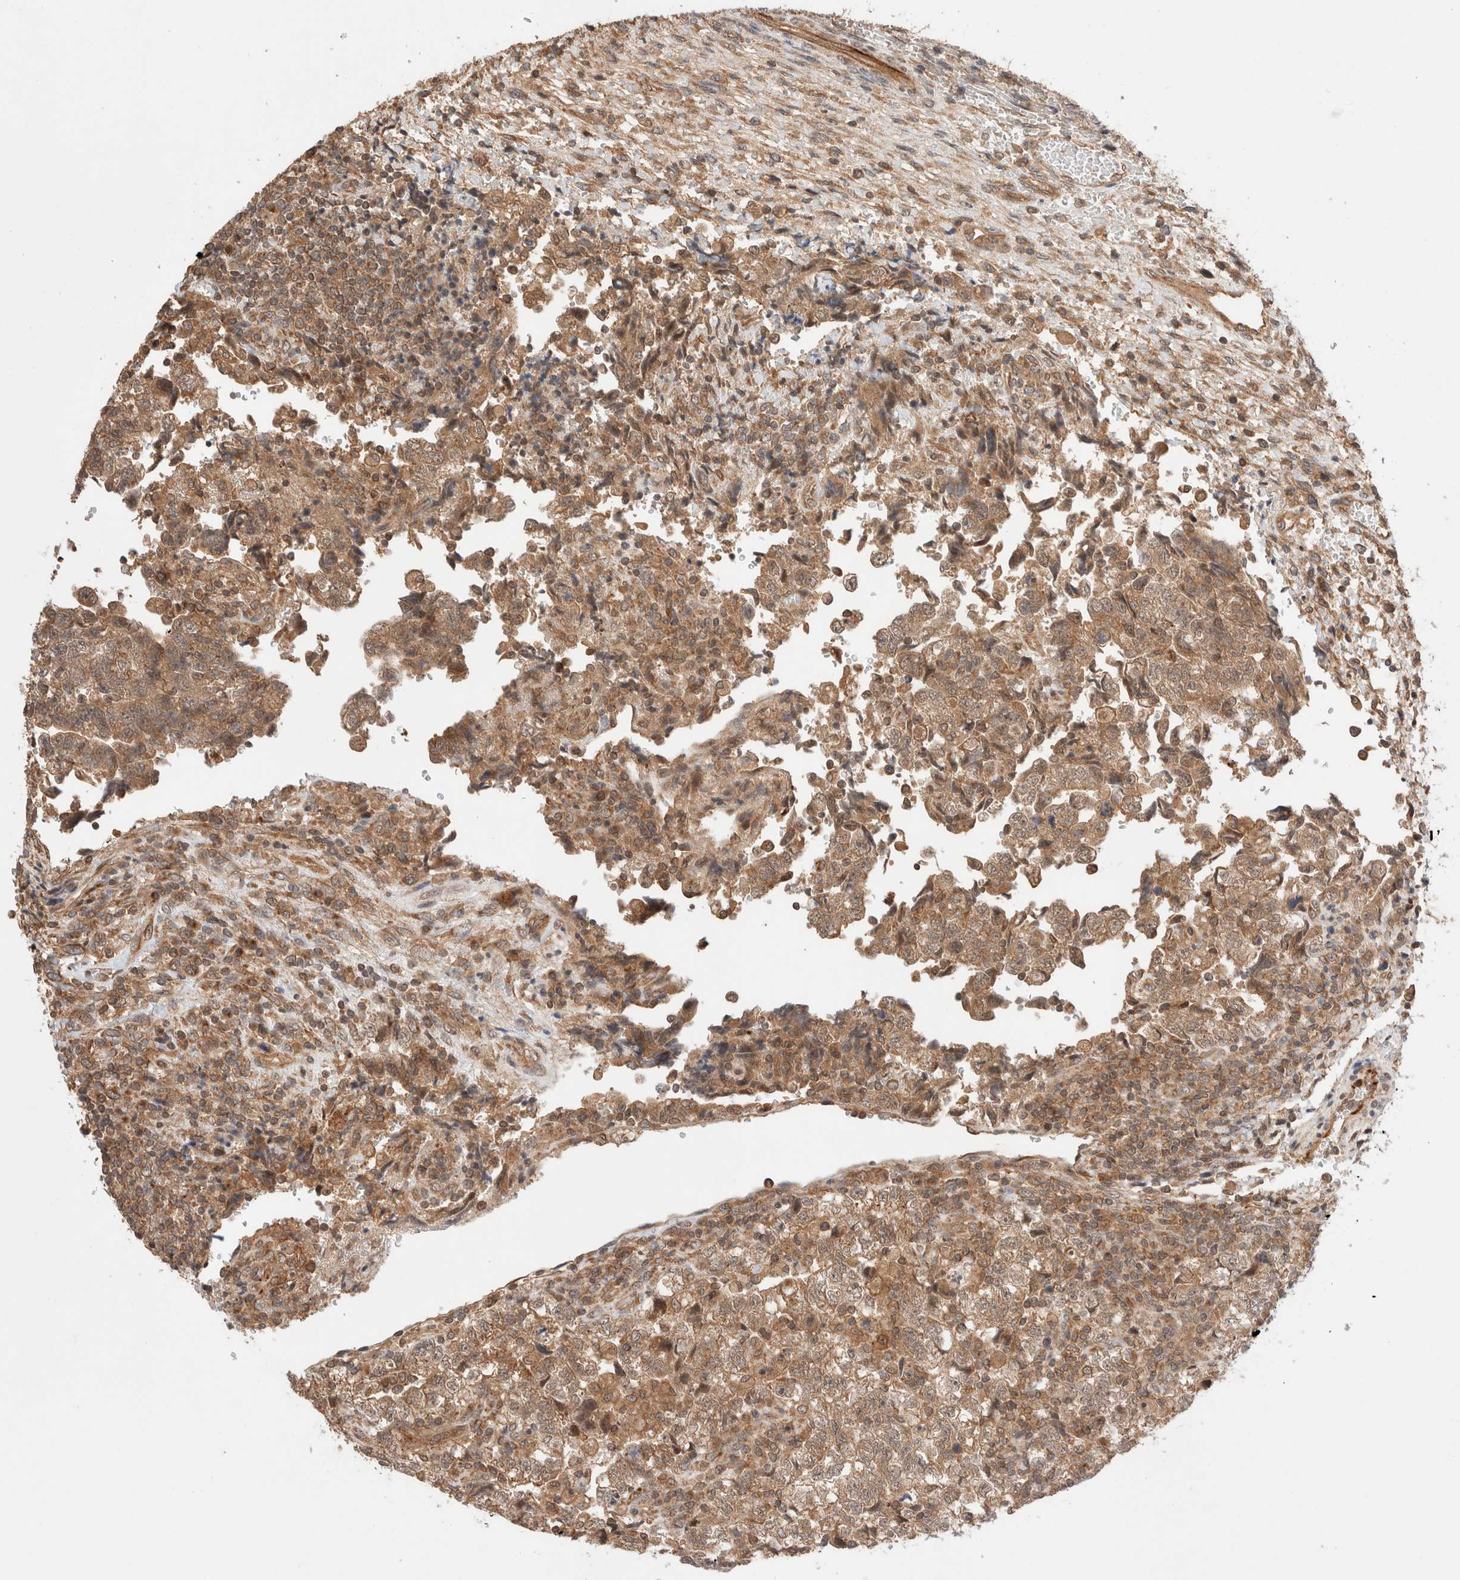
{"staining": {"intensity": "moderate", "quantity": ">75%", "location": "cytoplasmic/membranous"}, "tissue": "testis cancer", "cell_type": "Tumor cells", "image_type": "cancer", "snomed": [{"axis": "morphology", "description": "Normal tissue, NOS"}, {"axis": "morphology", "description": "Carcinoma, Embryonal, NOS"}, {"axis": "topography", "description": "Testis"}], "caption": "Immunohistochemical staining of embryonal carcinoma (testis) shows moderate cytoplasmic/membranous protein positivity in approximately >75% of tumor cells. Immunohistochemistry (ihc) stains the protein in brown and the nuclei are stained blue.", "gene": "SIKE1", "patient": {"sex": "male", "age": 36}}